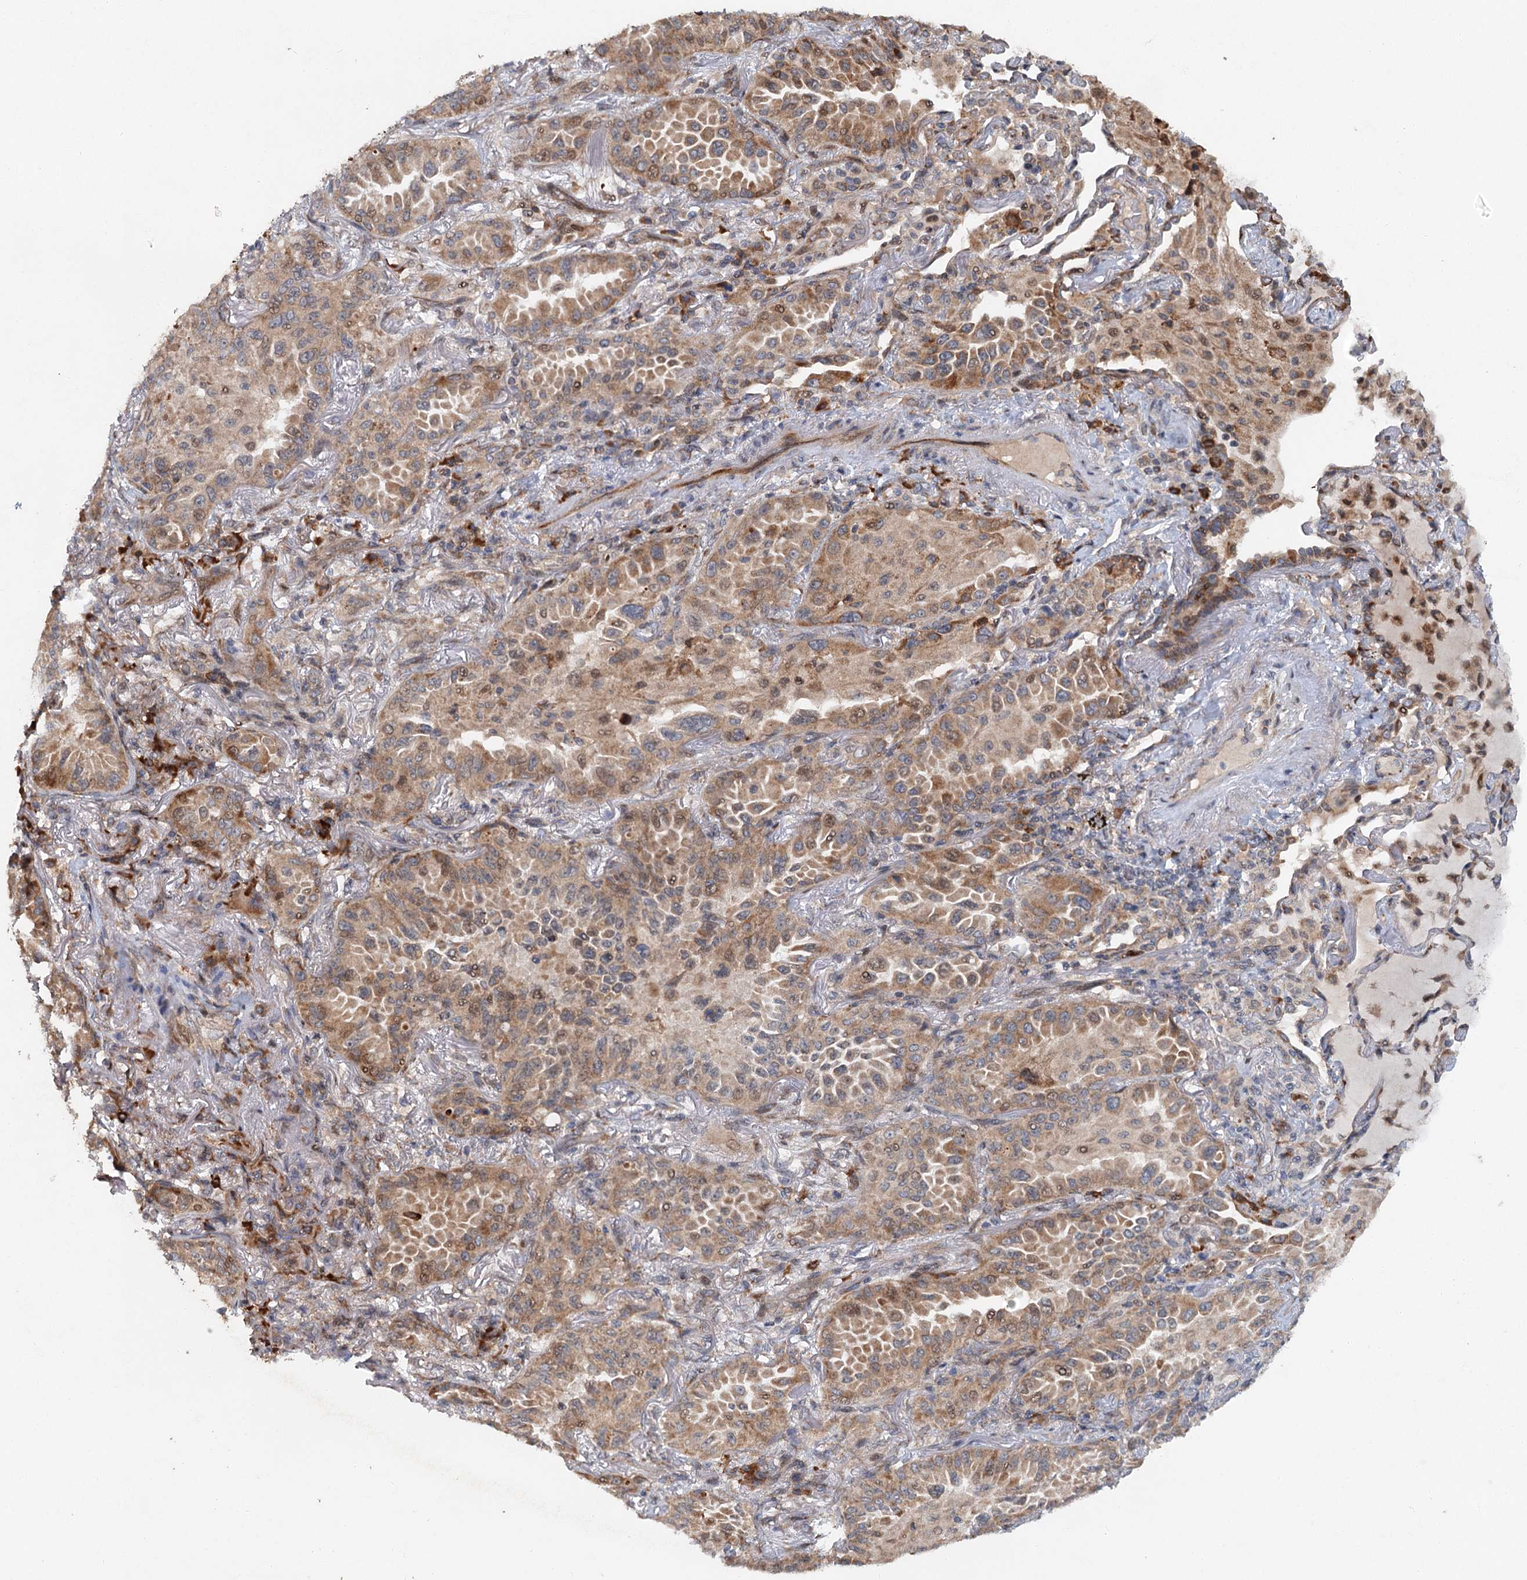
{"staining": {"intensity": "moderate", "quantity": ">75%", "location": "cytoplasmic/membranous"}, "tissue": "lung cancer", "cell_type": "Tumor cells", "image_type": "cancer", "snomed": [{"axis": "morphology", "description": "Adenocarcinoma, NOS"}, {"axis": "topography", "description": "Lung"}], "caption": "The histopathology image demonstrates staining of lung cancer (adenocarcinoma), revealing moderate cytoplasmic/membranous protein expression (brown color) within tumor cells. (brown staining indicates protein expression, while blue staining denotes nuclei).", "gene": "SRPX2", "patient": {"sex": "female", "age": 69}}